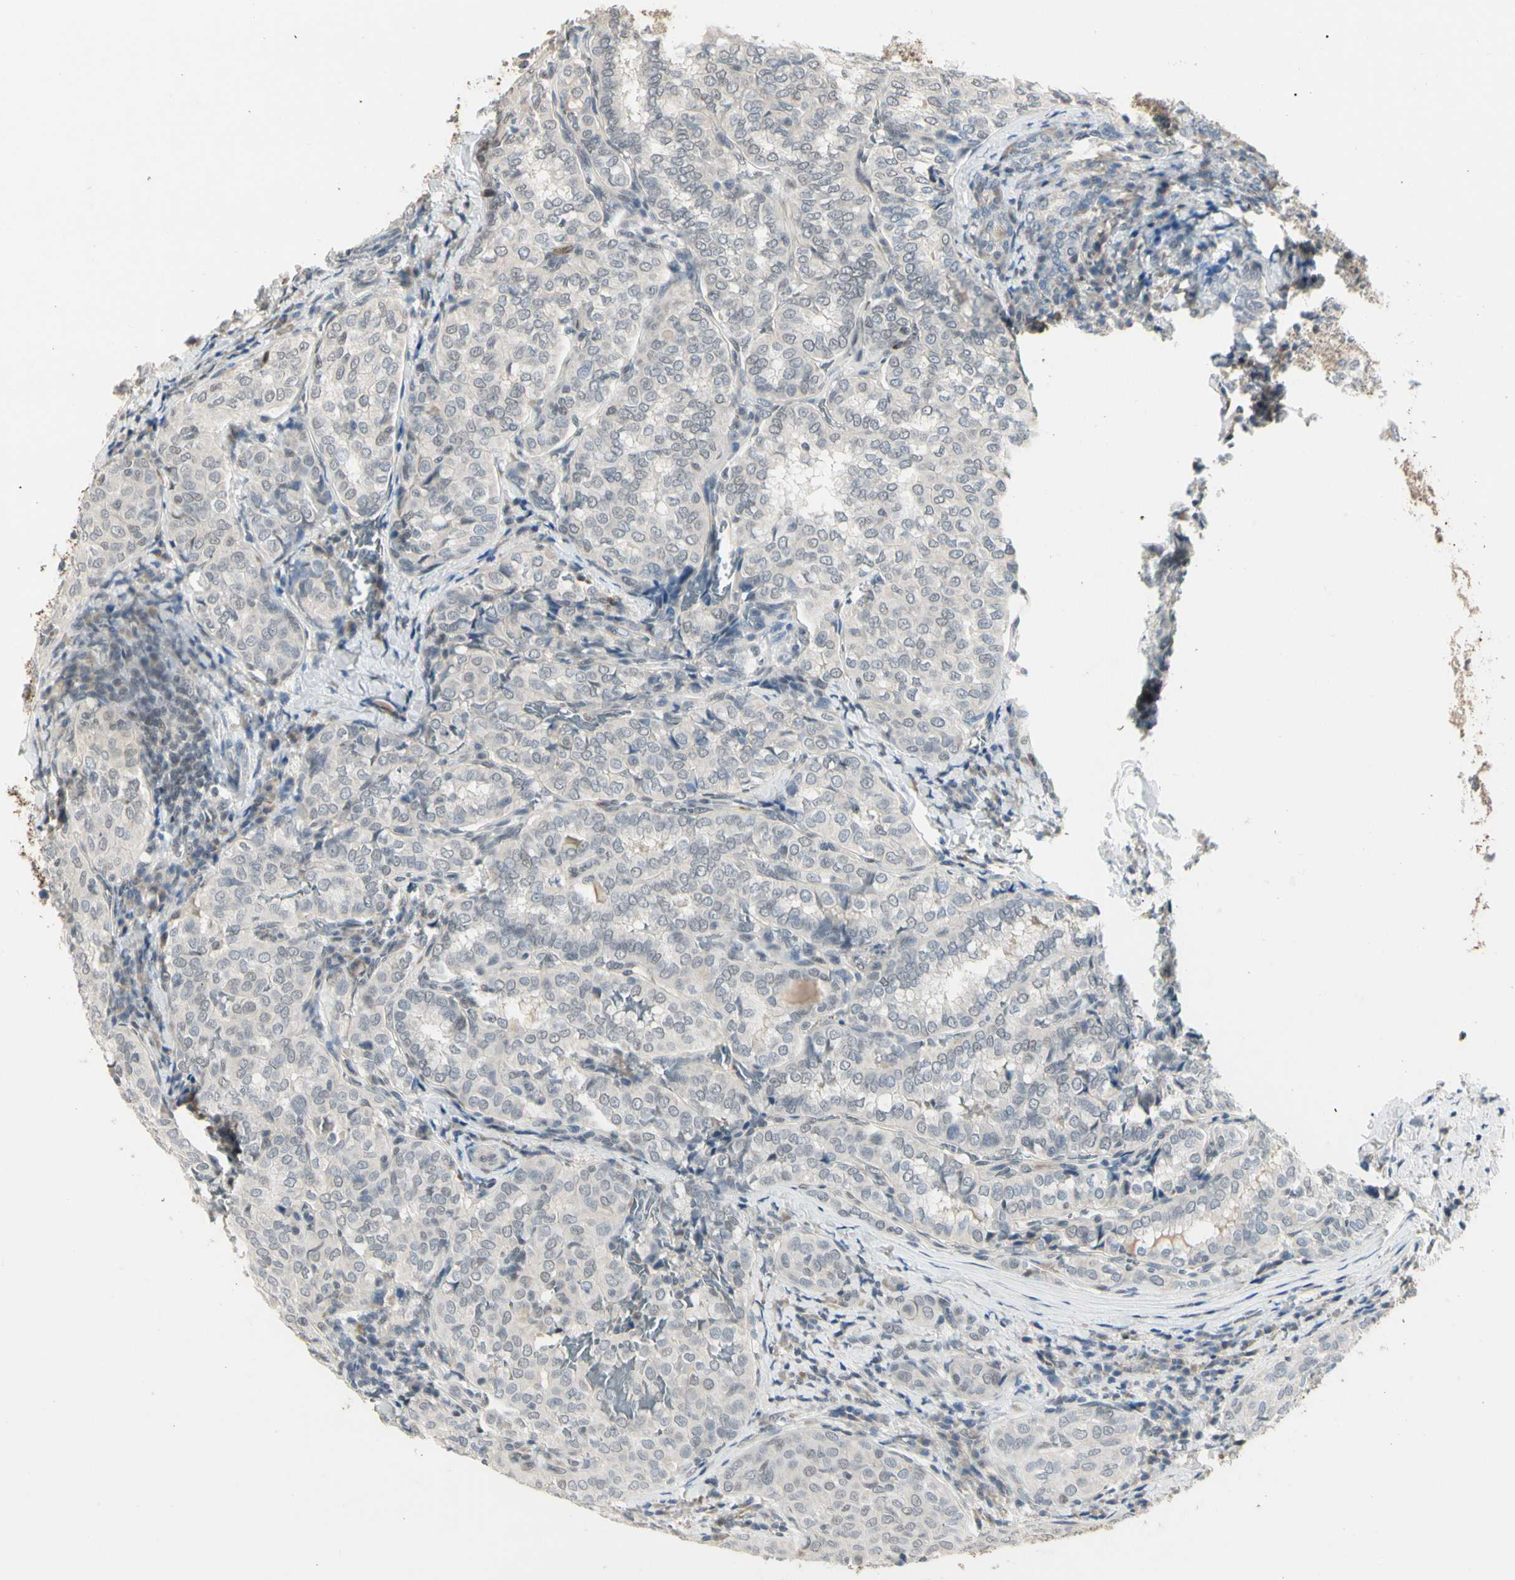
{"staining": {"intensity": "negative", "quantity": "none", "location": "none"}, "tissue": "thyroid cancer", "cell_type": "Tumor cells", "image_type": "cancer", "snomed": [{"axis": "morphology", "description": "Normal tissue, NOS"}, {"axis": "morphology", "description": "Papillary adenocarcinoma, NOS"}, {"axis": "topography", "description": "Thyroid gland"}], "caption": "An IHC photomicrograph of thyroid cancer is shown. There is no staining in tumor cells of thyroid cancer.", "gene": "GREM1", "patient": {"sex": "female", "age": 30}}